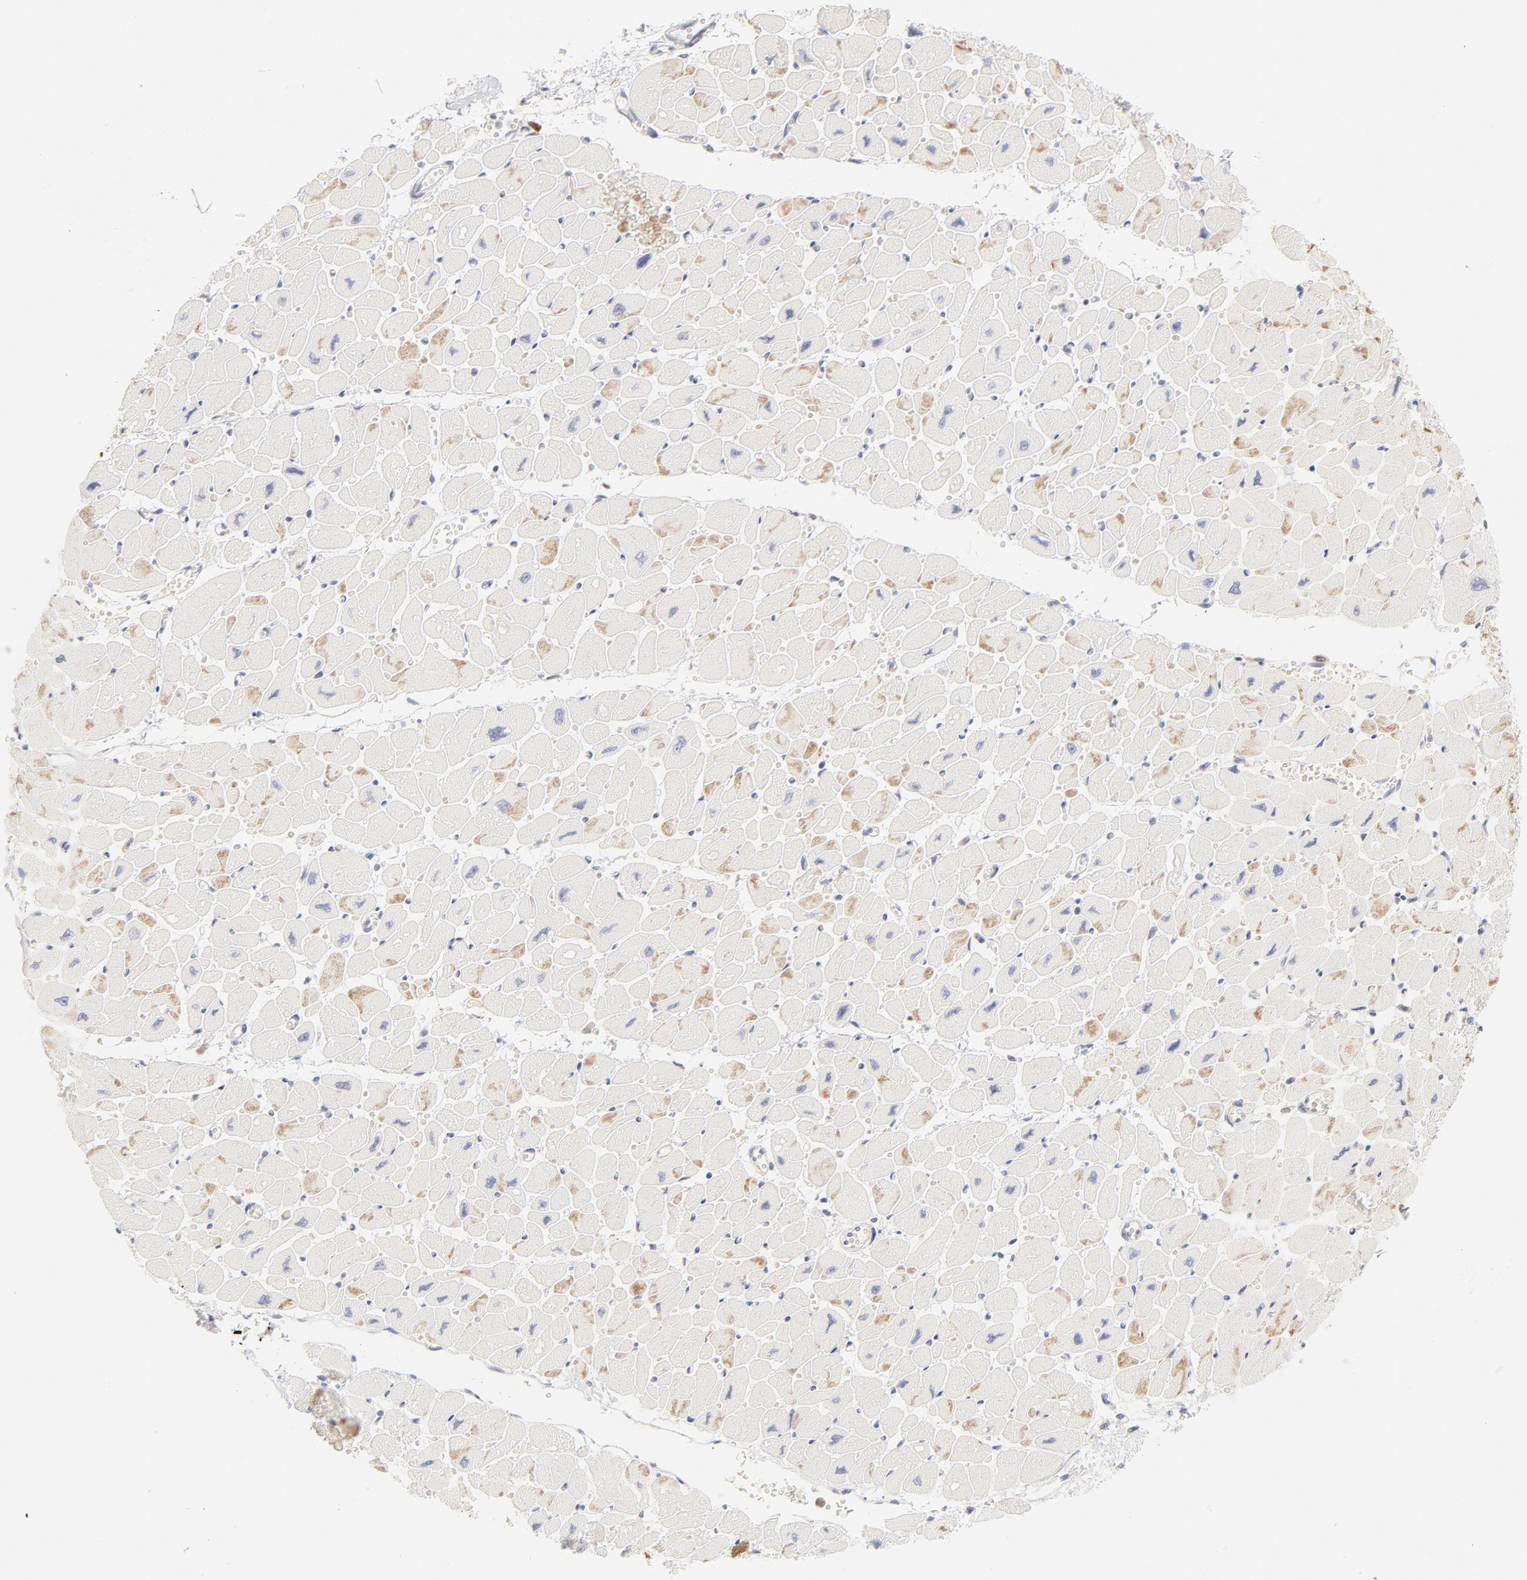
{"staining": {"intensity": "moderate", "quantity": "<25%", "location": "cytoplasmic/membranous"}, "tissue": "heart muscle", "cell_type": "Cardiomyocytes", "image_type": "normal", "snomed": [{"axis": "morphology", "description": "Normal tissue, NOS"}, {"axis": "topography", "description": "Heart"}], "caption": "The histopathology image demonstrates immunohistochemical staining of unremarkable heart muscle. There is moderate cytoplasmic/membranous expression is seen in approximately <25% of cardiomyocytes. (DAB (3,3'-diaminobenzidine) IHC with brightfield microscopy, high magnification).", "gene": "RPS6KA1", "patient": {"sex": "female", "age": 54}}